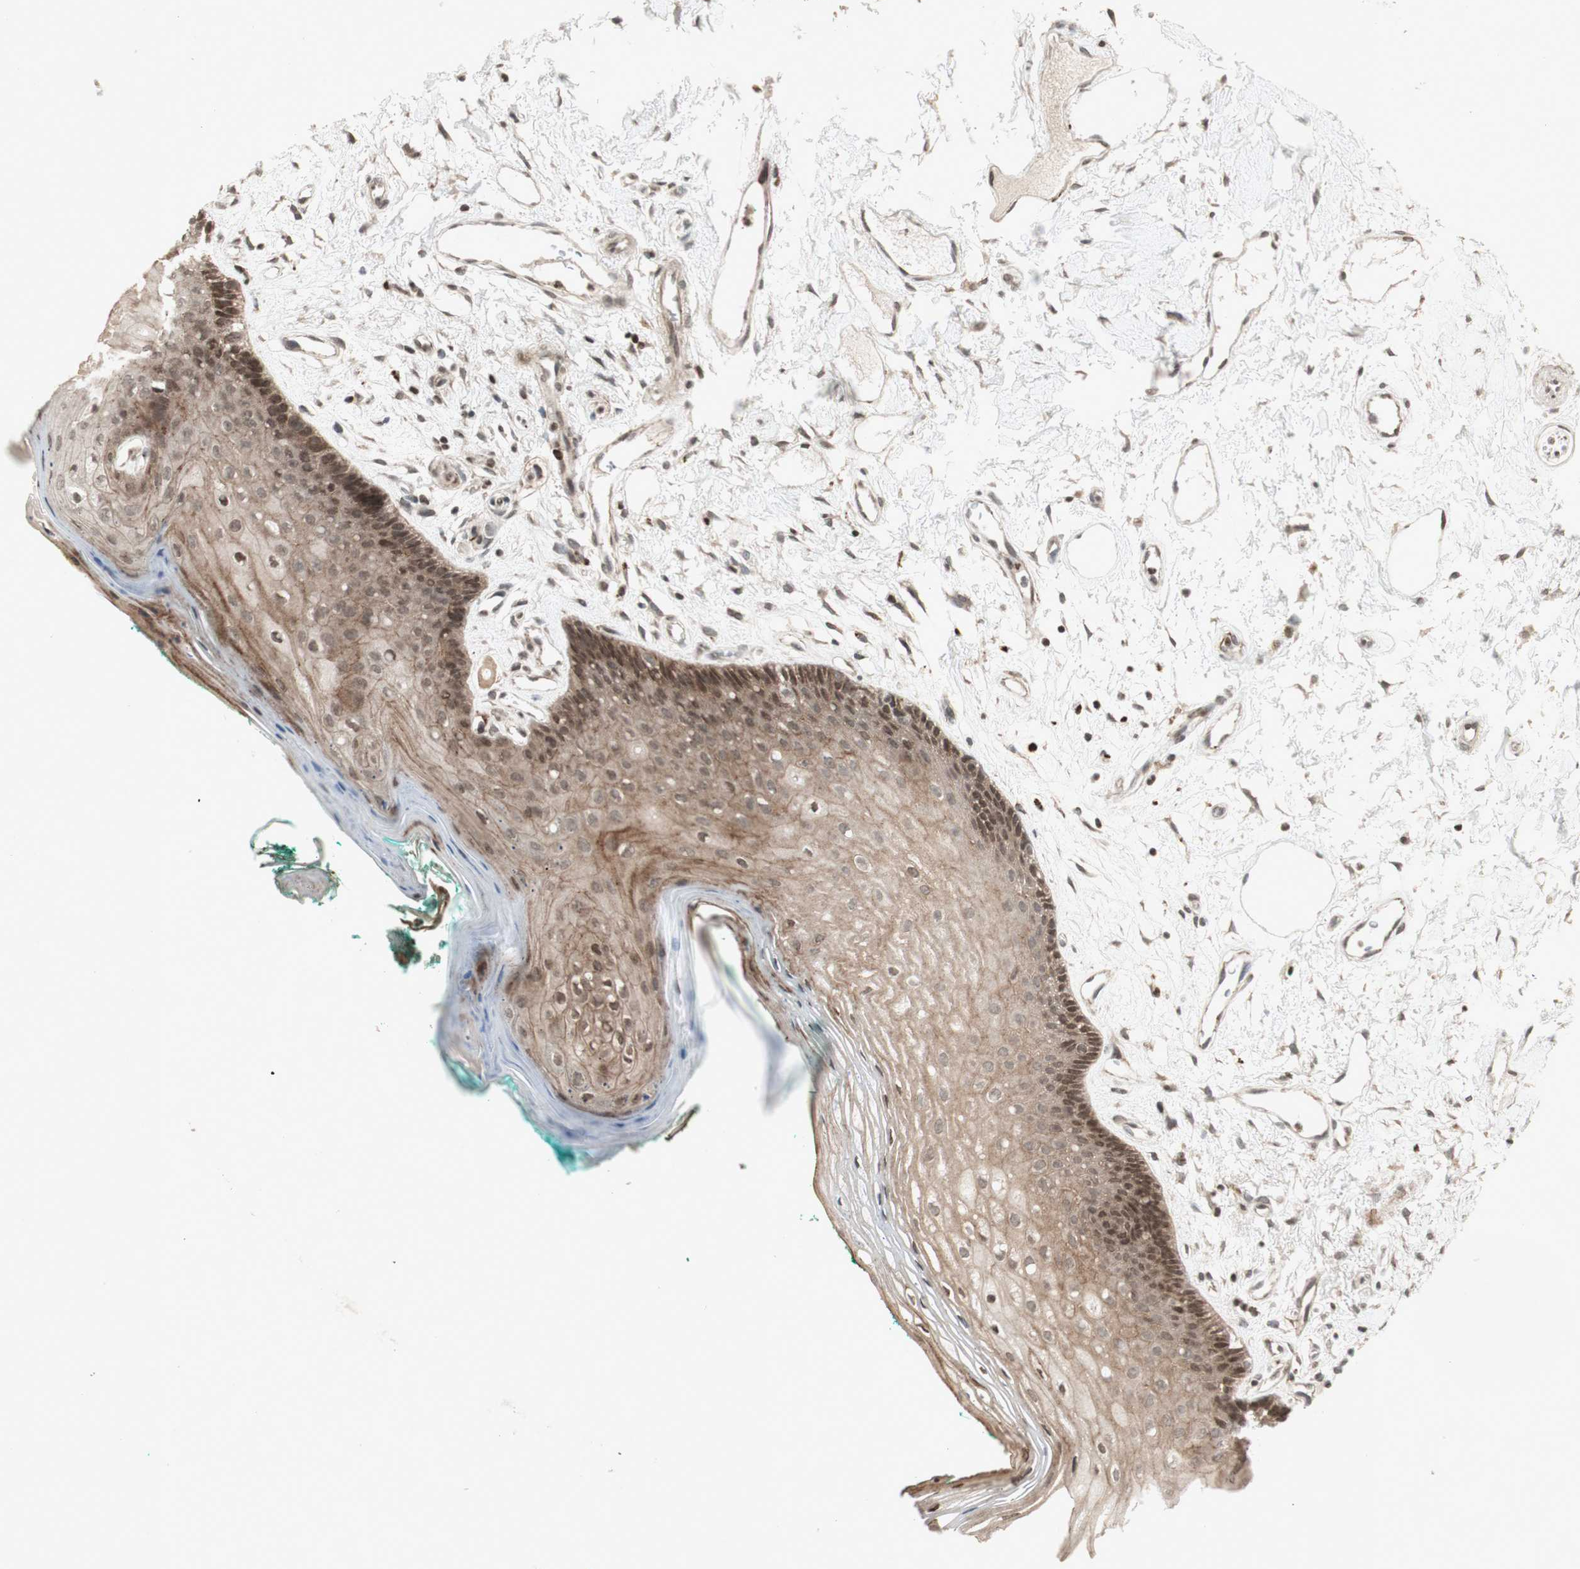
{"staining": {"intensity": "moderate", "quantity": ">75%", "location": "cytoplasmic/membranous"}, "tissue": "oral mucosa", "cell_type": "Squamous epithelial cells", "image_type": "normal", "snomed": [{"axis": "morphology", "description": "Normal tissue, NOS"}, {"axis": "topography", "description": "Skeletal muscle"}, {"axis": "topography", "description": "Oral tissue"}, {"axis": "topography", "description": "Peripheral nerve tissue"}], "caption": "Squamous epithelial cells show medium levels of moderate cytoplasmic/membranous positivity in about >75% of cells in normal oral mucosa.", "gene": "PLXNA1", "patient": {"sex": "female", "age": 84}}